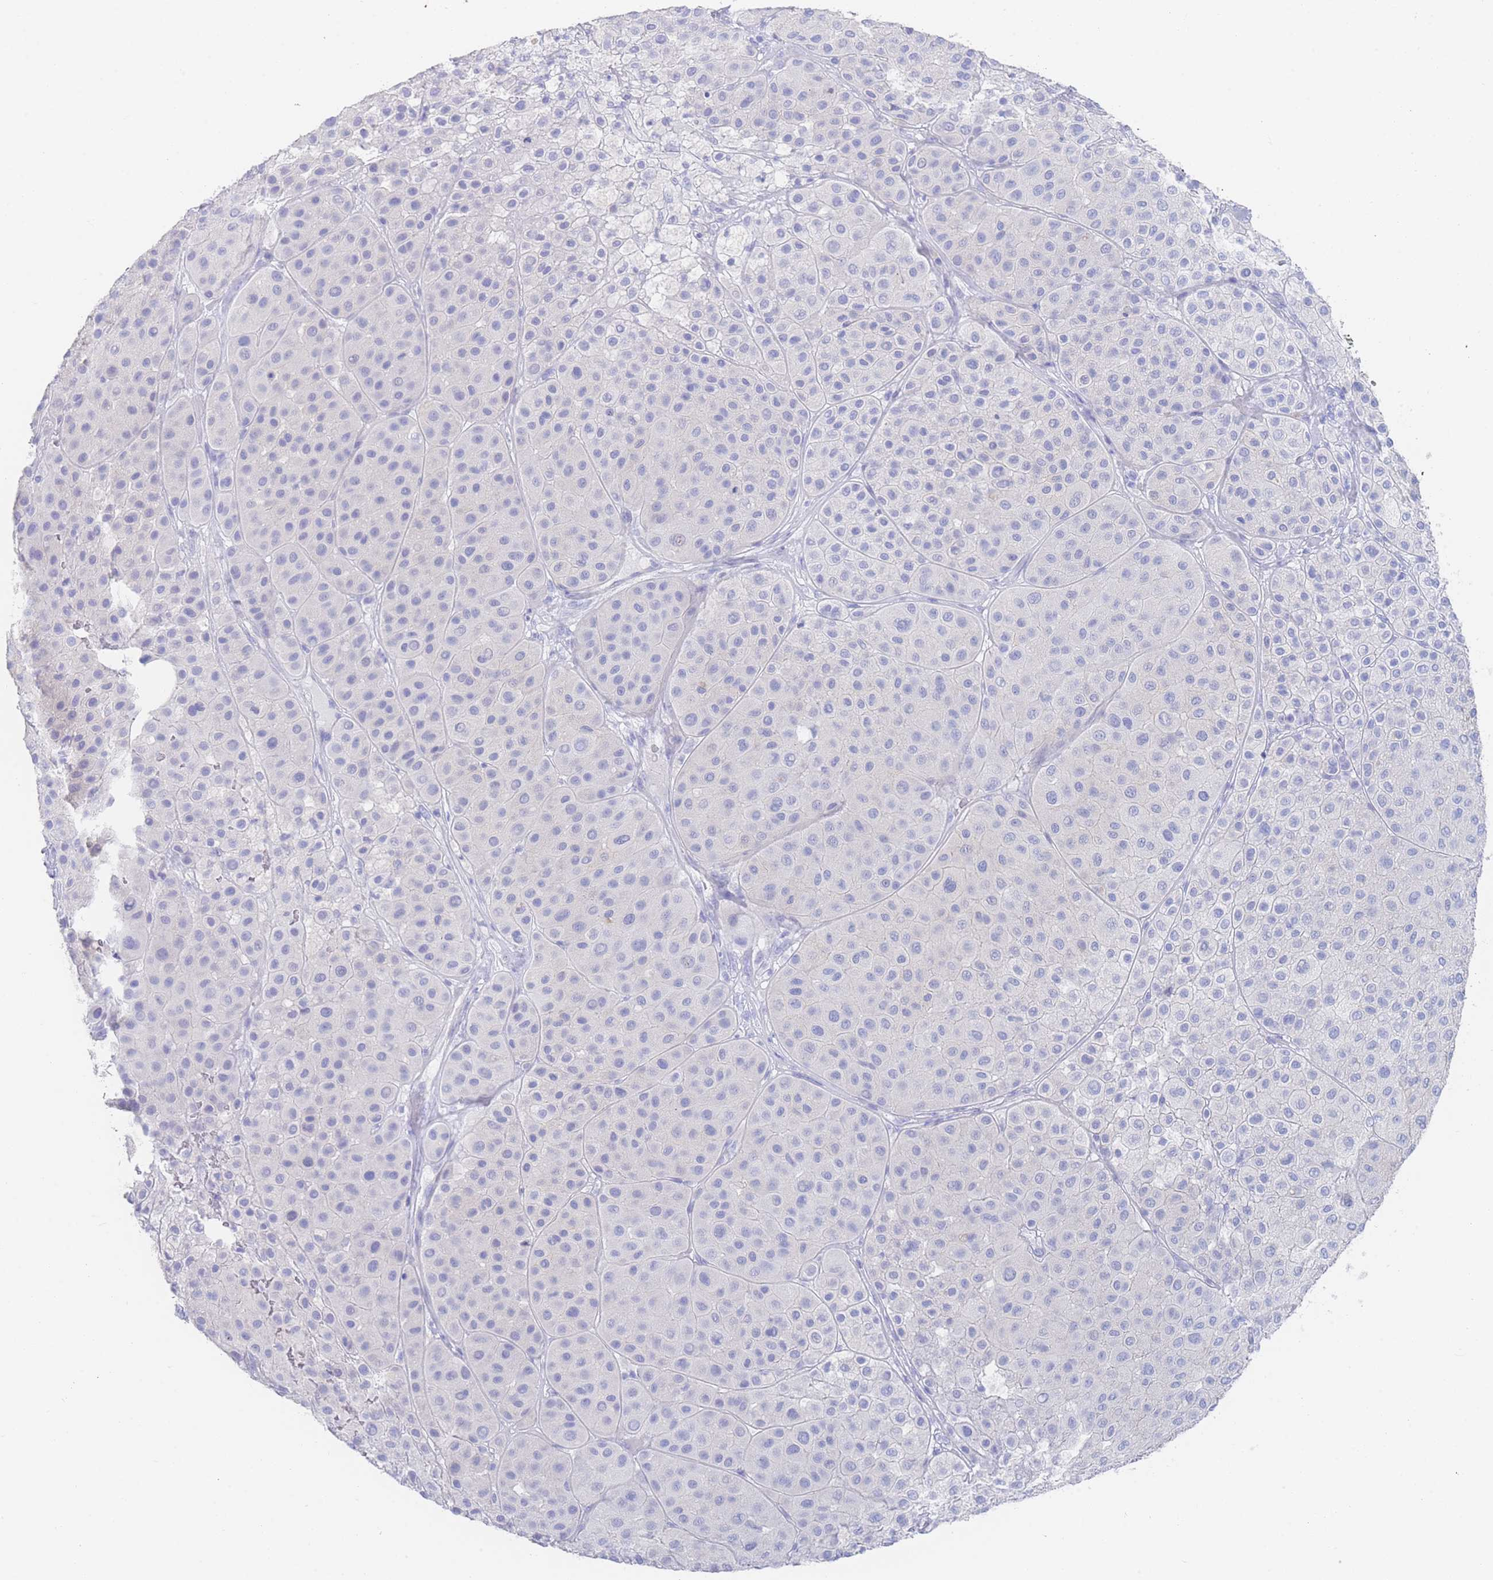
{"staining": {"intensity": "negative", "quantity": "none", "location": "none"}, "tissue": "melanoma", "cell_type": "Tumor cells", "image_type": "cancer", "snomed": [{"axis": "morphology", "description": "Malignant melanoma, Metastatic site"}, {"axis": "topography", "description": "Smooth muscle"}], "caption": "Human melanoma stained for a protein using IHC exhibits no expression in tumor cells.", "gene": "LRRC37A", "patient": {"sex": "male", "age": 41}}